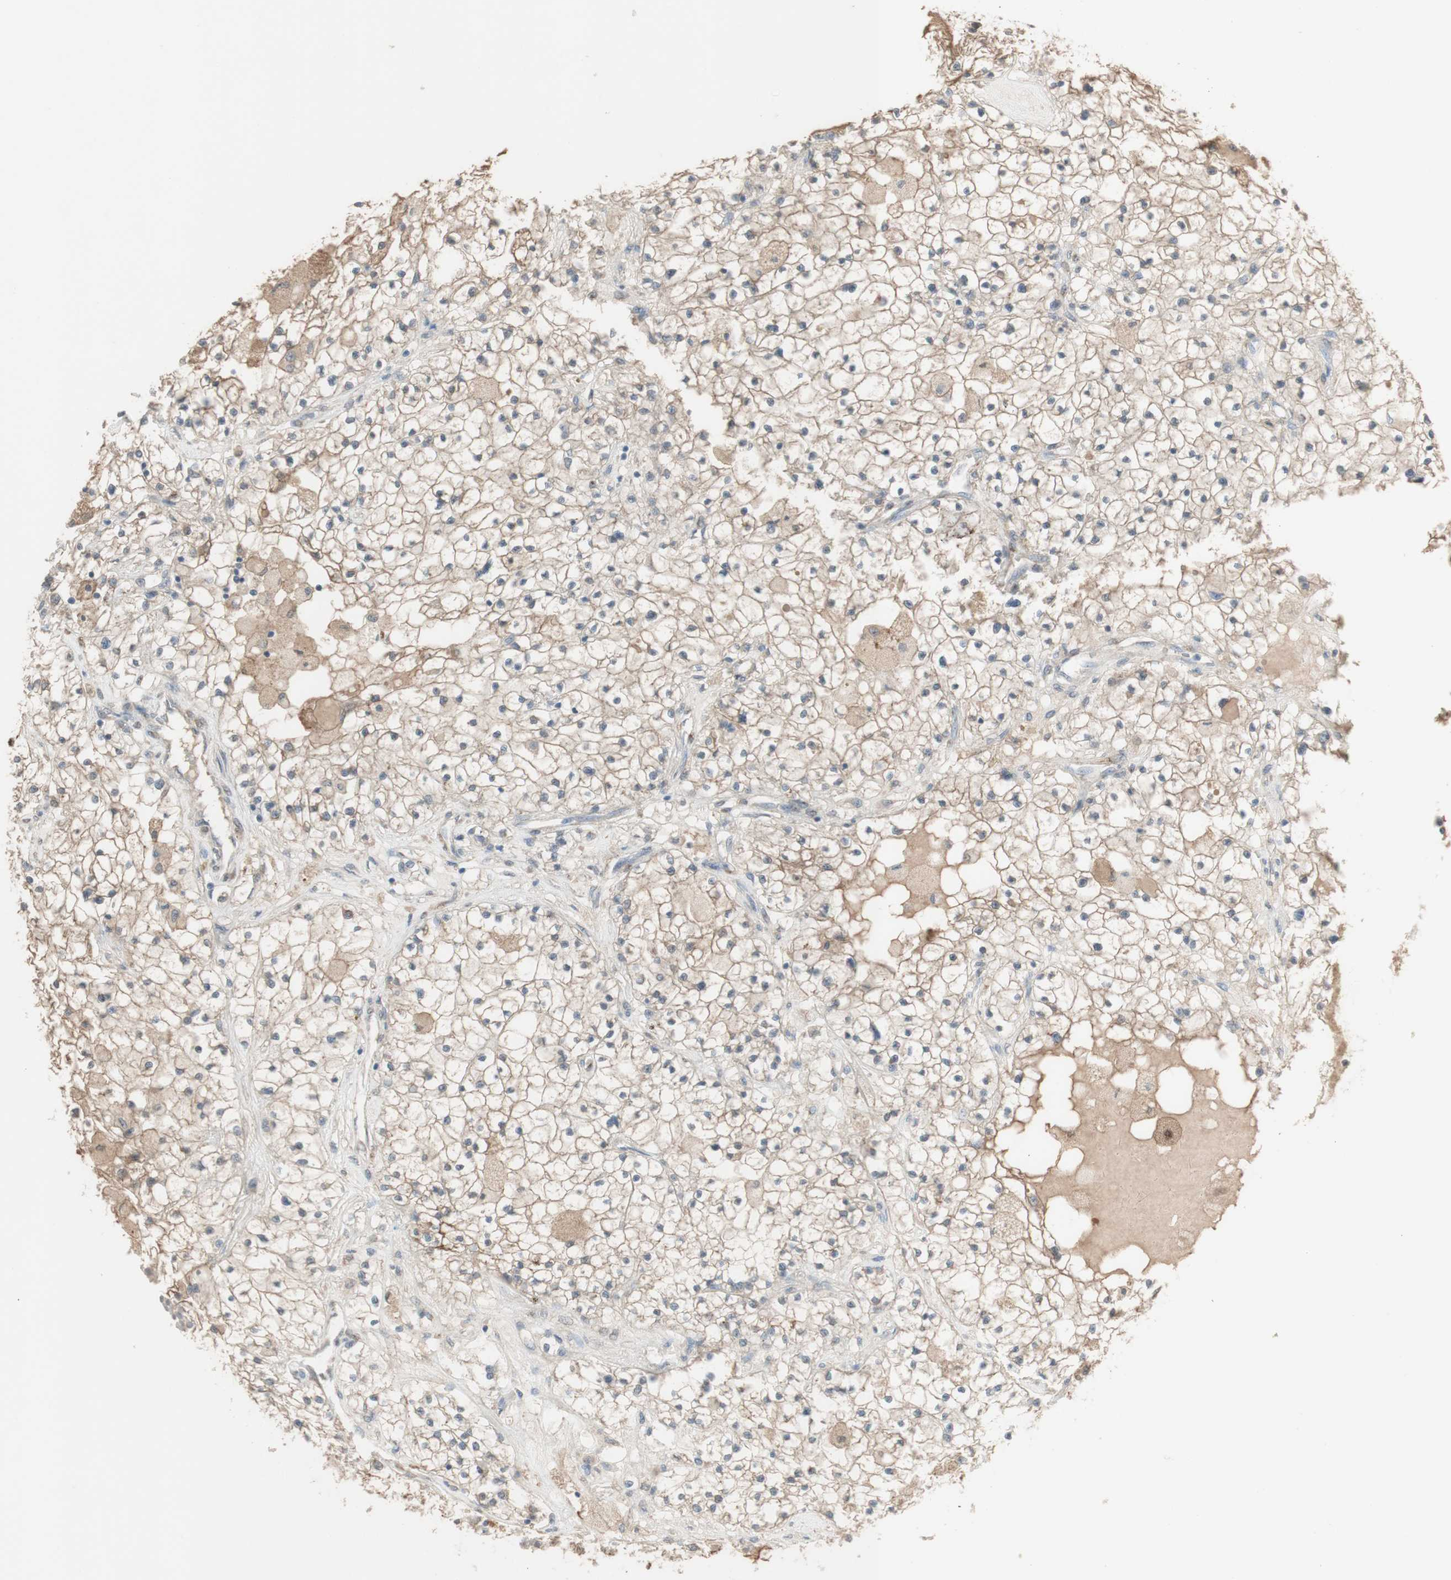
{"staining": {"intensity": "moderate", "quantity": ">75%", "location": "cytoplasmic/membranous"}, "tissue": "renal cancer", "cell_type": "Tumor cells", "image_type": "cancer", "snomed": [{"axis": "morphology", "description": "Adenocarcinoma, NOS"}, {"axis": "topography", "description": "Kidney"}], "caption": "There is medium levels of moderate cytoplasmic/membranous positivity in tumor cells of renal cancer (adenocarcinoma), as demonstrated by immunohistochemical staining (brown color).", "gene": "MUC3A", "patient": {"sex": "male", "age": 68}}